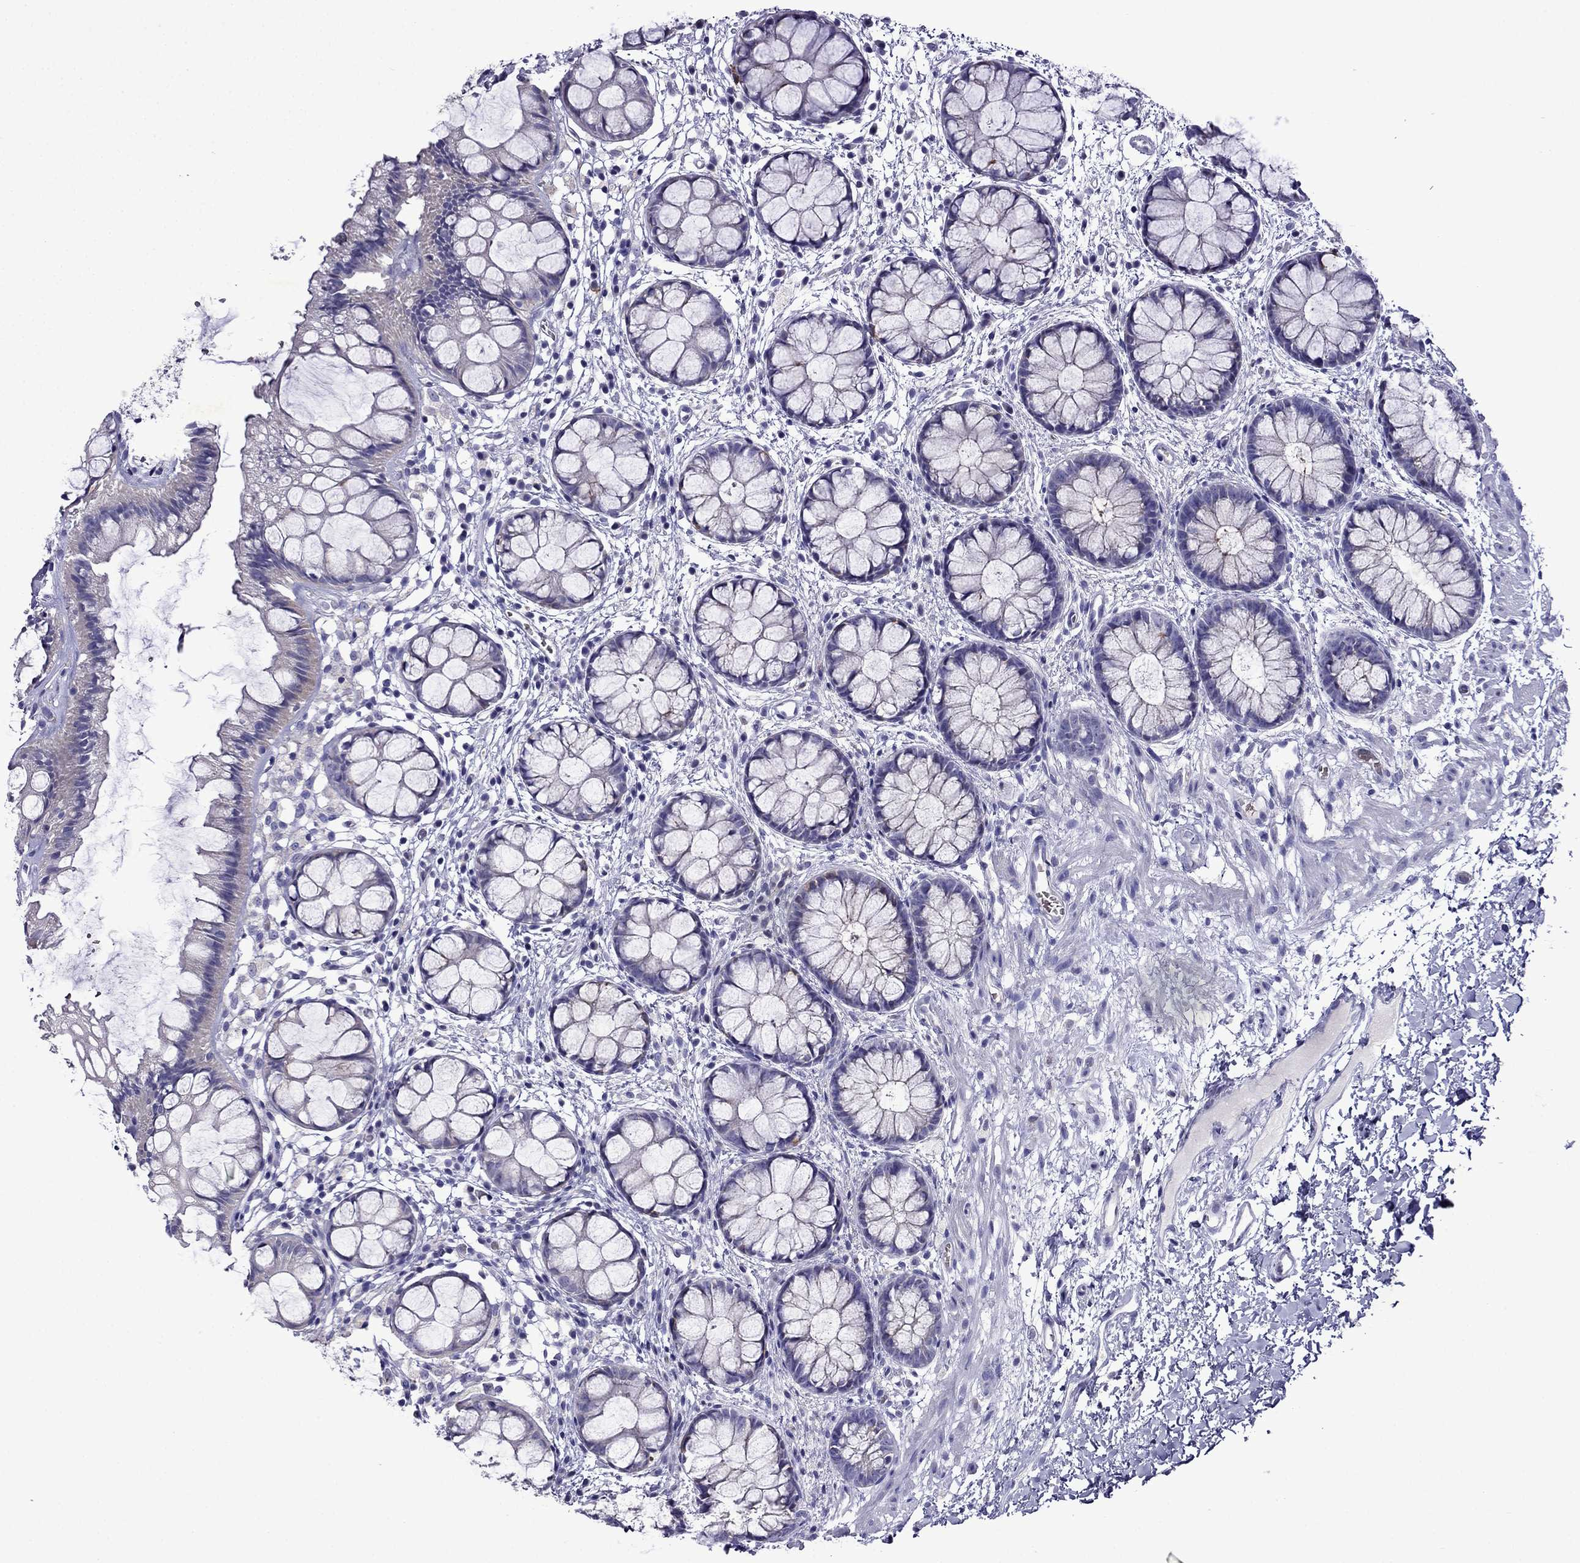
{"staining": {"intensity": "negative", "quantity": "none", "location": "none"}, "tissue": "rectum", "cell_type": "Glandular cells", "image_type": "normal", "snomed": [{"axis": "morphology", "description": "Normal tissue, NOS"}, {"axis": "topography", "description": "Rectum"}], "caption": "This is a micrograph of immunohistochemistry staining of normal rectum, which shows no positivity in glandular cells. (Stains: DAB (3,3'-diaminobenzidine) IHC with hematoxylin counter stain, Microscopy: brightfield microscopy at high magnification).", "gene": "TDRD1", "patient": {"sex": "female", "age": 62}}